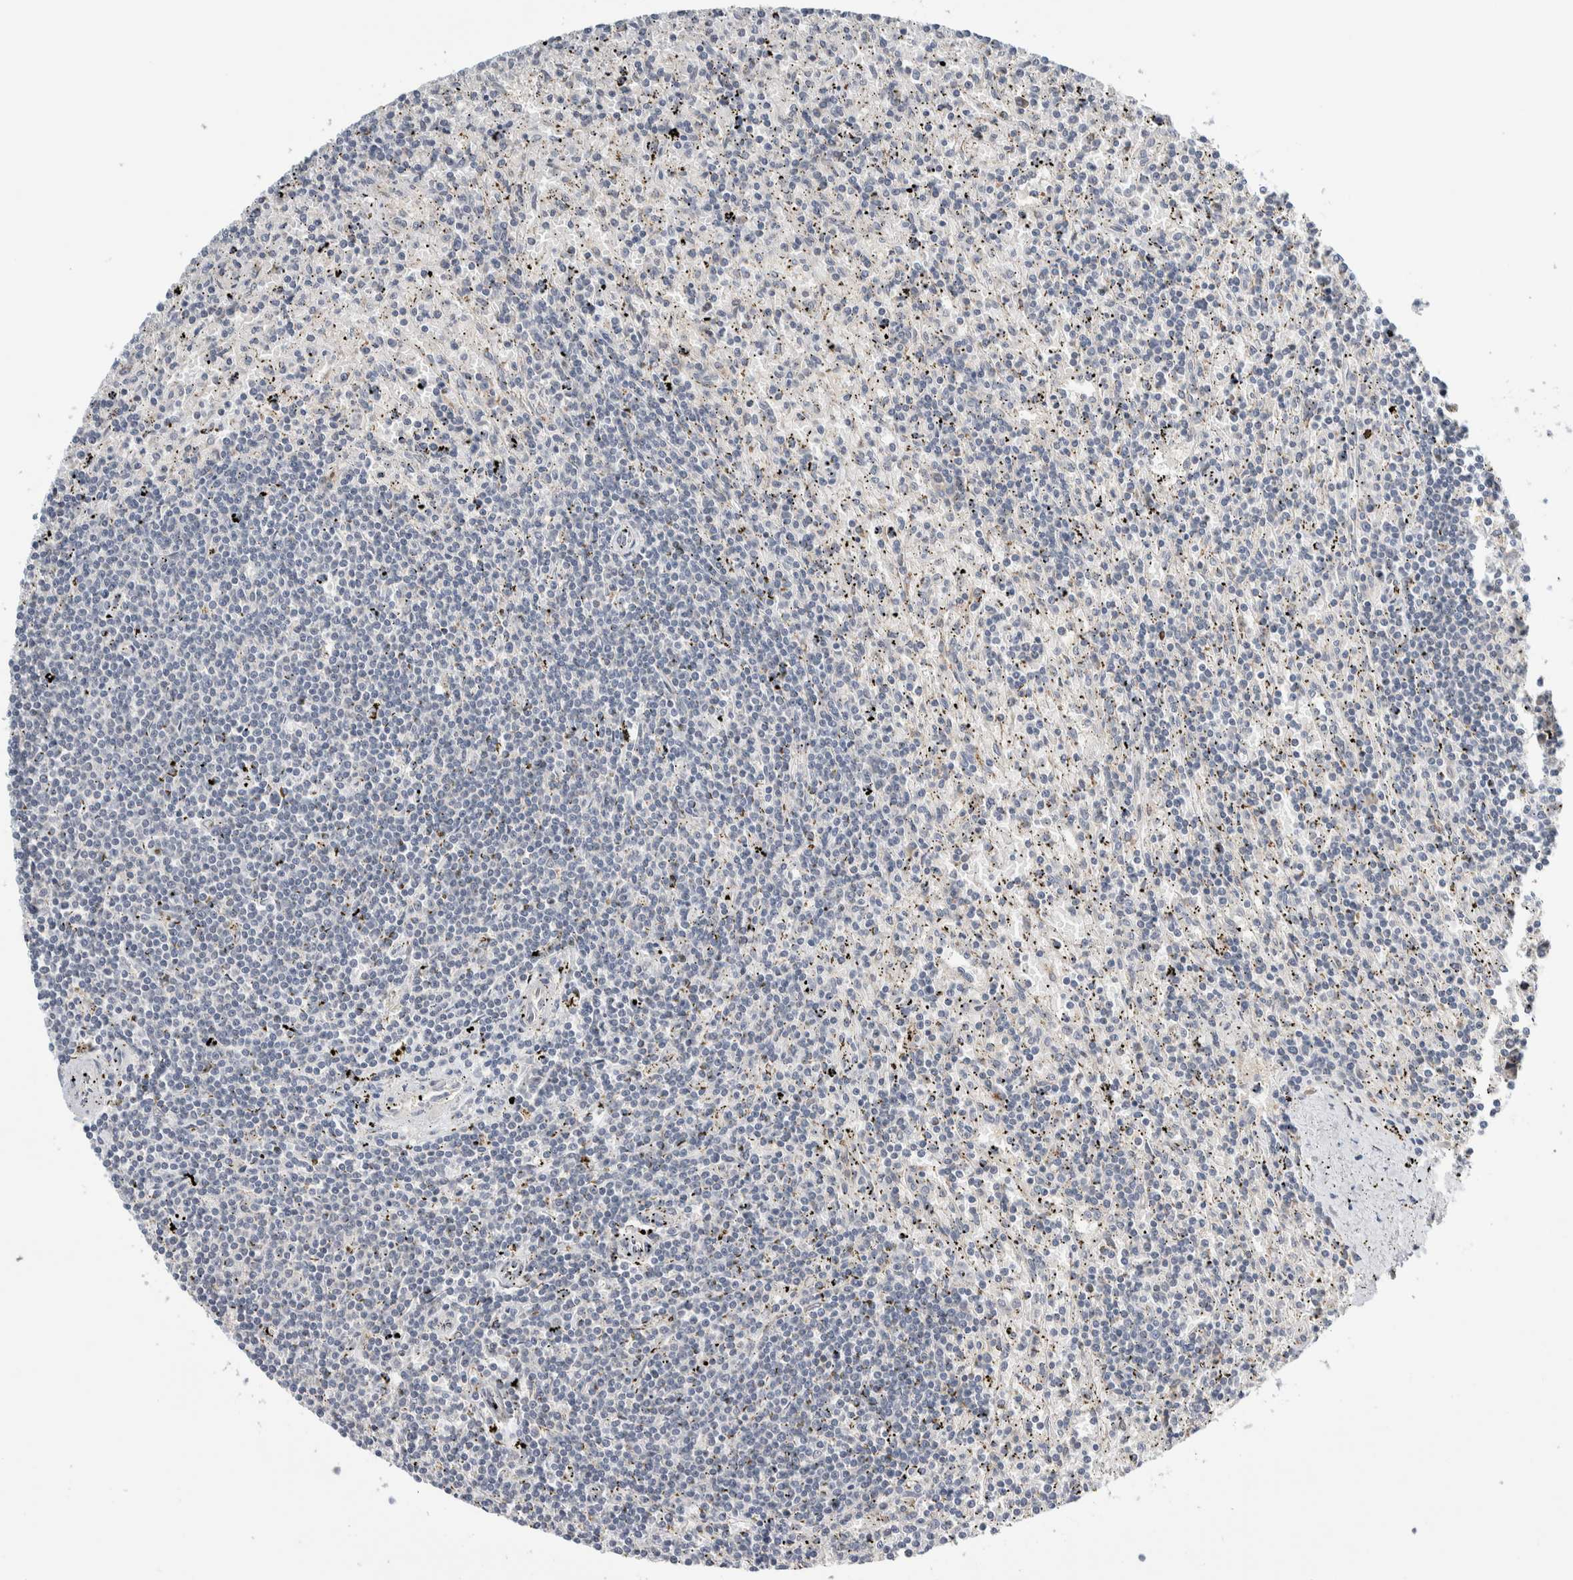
{"staining": {"intensity": "negative", "quantity": "none", "location": "none"}, "tissue": "lymphoma", "cell_type": "Tumor cells", "image_type": "cancer", "snomed": [{"axis": "morphology", "description": "Malignant lymphoma, non-Hodgkin's type, Low grade"}, {"axis": "topography", "description": "Spleen"}], "caption": "Immunohistochemical staining of lymphoma displays no significant staining in tumor cells. (DAB (3,3'-diaminobenzidine) IHC, high magnification).", "gene": "SHPK", "patient": {"sex": "male", "age": 76}}